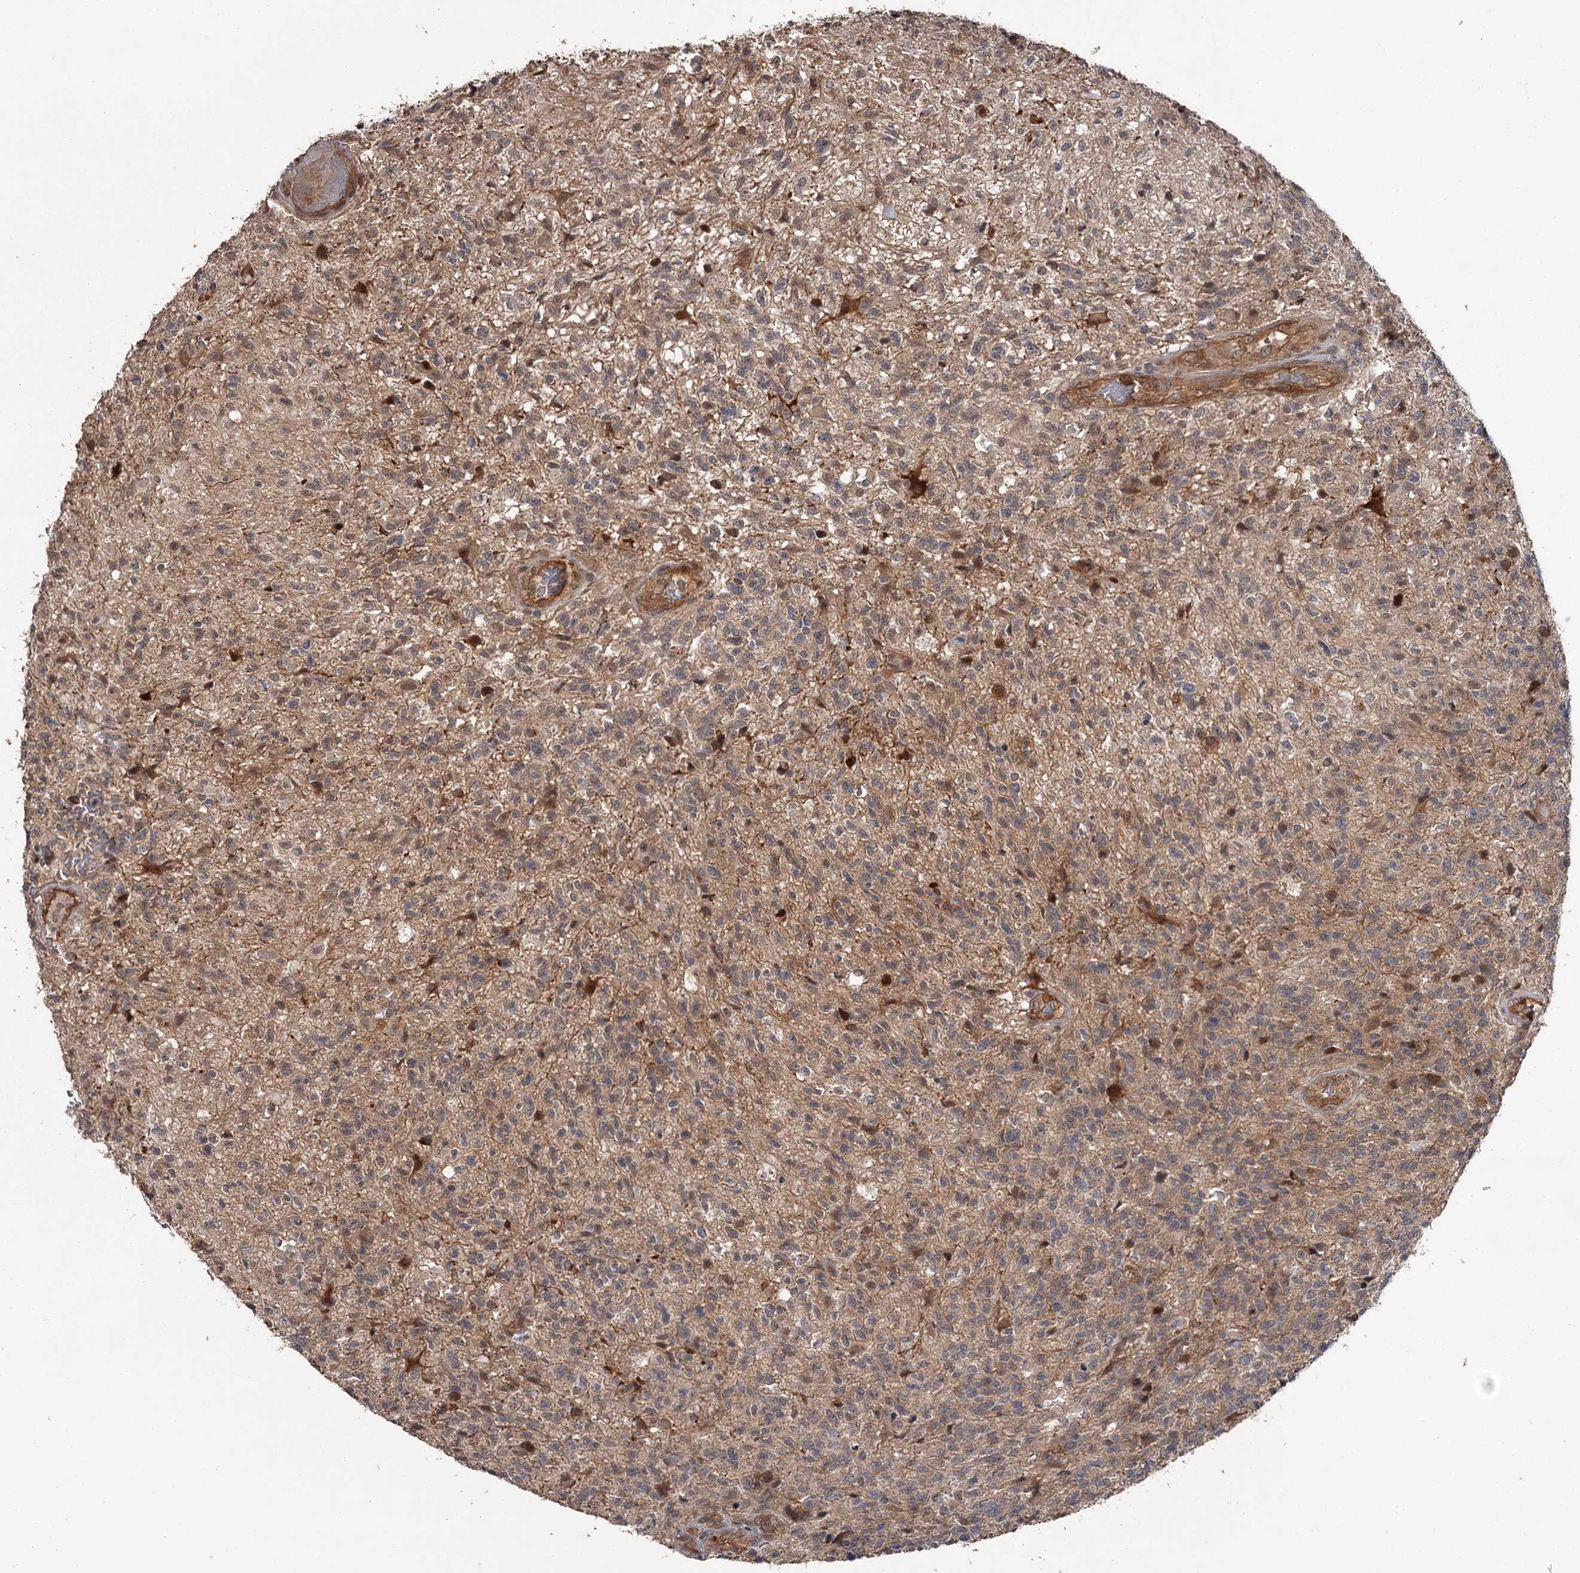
{"staining": {"intensity": "negative", "quantity": "none", "location": "none"}, "tissue": "glioma", "cell_type": "Tumor cells", "image_type": "cancer", "snomed": [{"axis": "morphology", "description": "Glioma, malignant, High grade"}, {"axis": "topography", "description": "Brain"}], "caption": "Tumor cells are negative for brown protein staining in malignant glioma (high-grade). The staining is performed using DAB (3,3'-diaminobenzidine) brown chromogen with nuclei counter-stained in using hematoxylin.", "gene": "CDC42EP2", "patient": {"sex": "male", "age": 56}}